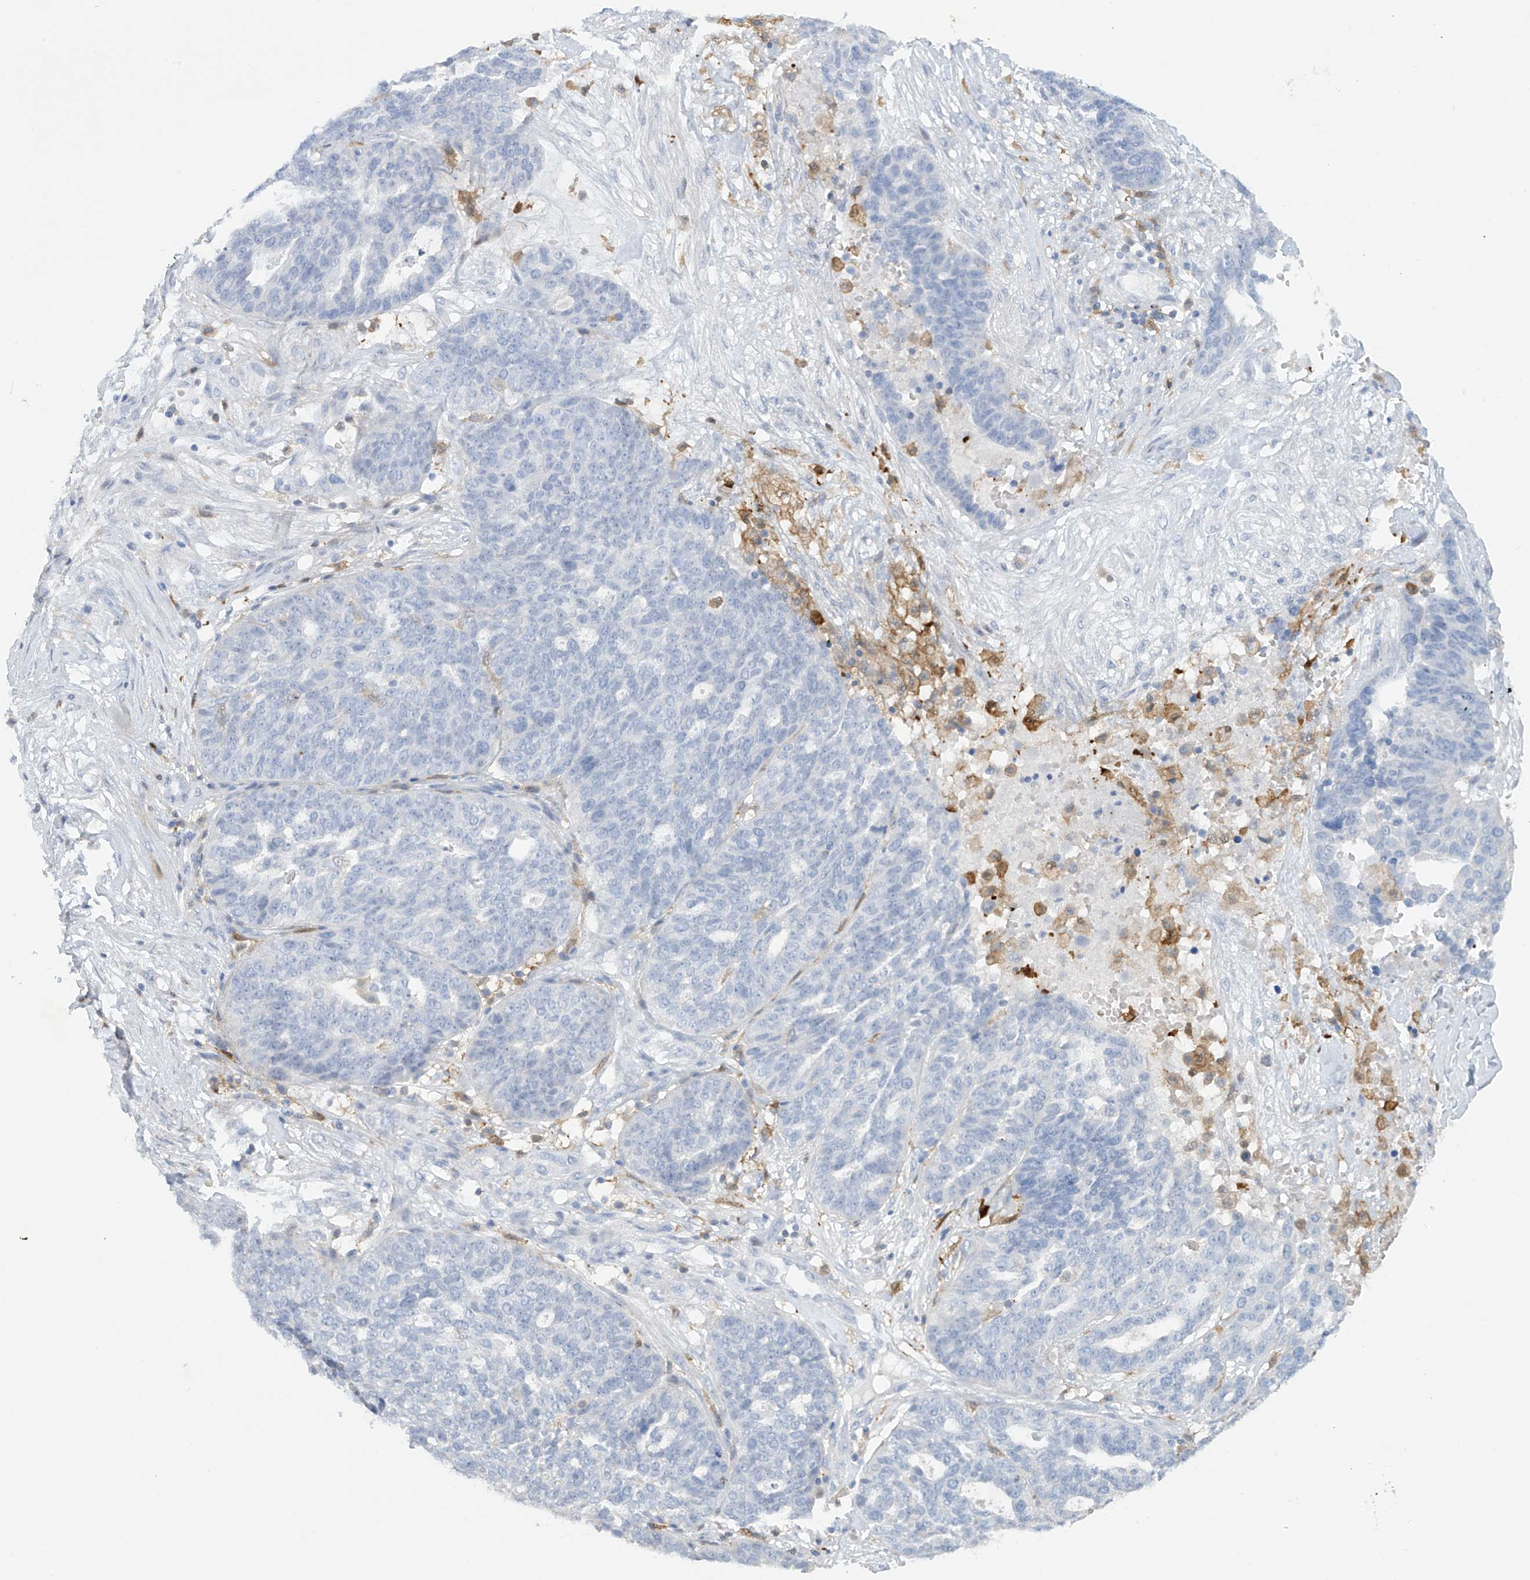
{"staining": {"intensity": "negative", "quantity": "none", "location": "none"}, "tissue": "ovarian cancer", "cell_type": "Tumor cells", "image_type": "cancer", "snomed": [{"axis": "morphology", "description": "Cystadenocarcinoma, serous, NOS"}, {"axis": "topography", "description": "Ovary"}], "caption": "This is an immunohistochemistry micrograph of serous cystadenocarcinoma (ovarian). There is no expression in tumor cells.", "gene": "TRMT2B", "patient": {"sex": "female", "age": 59}}